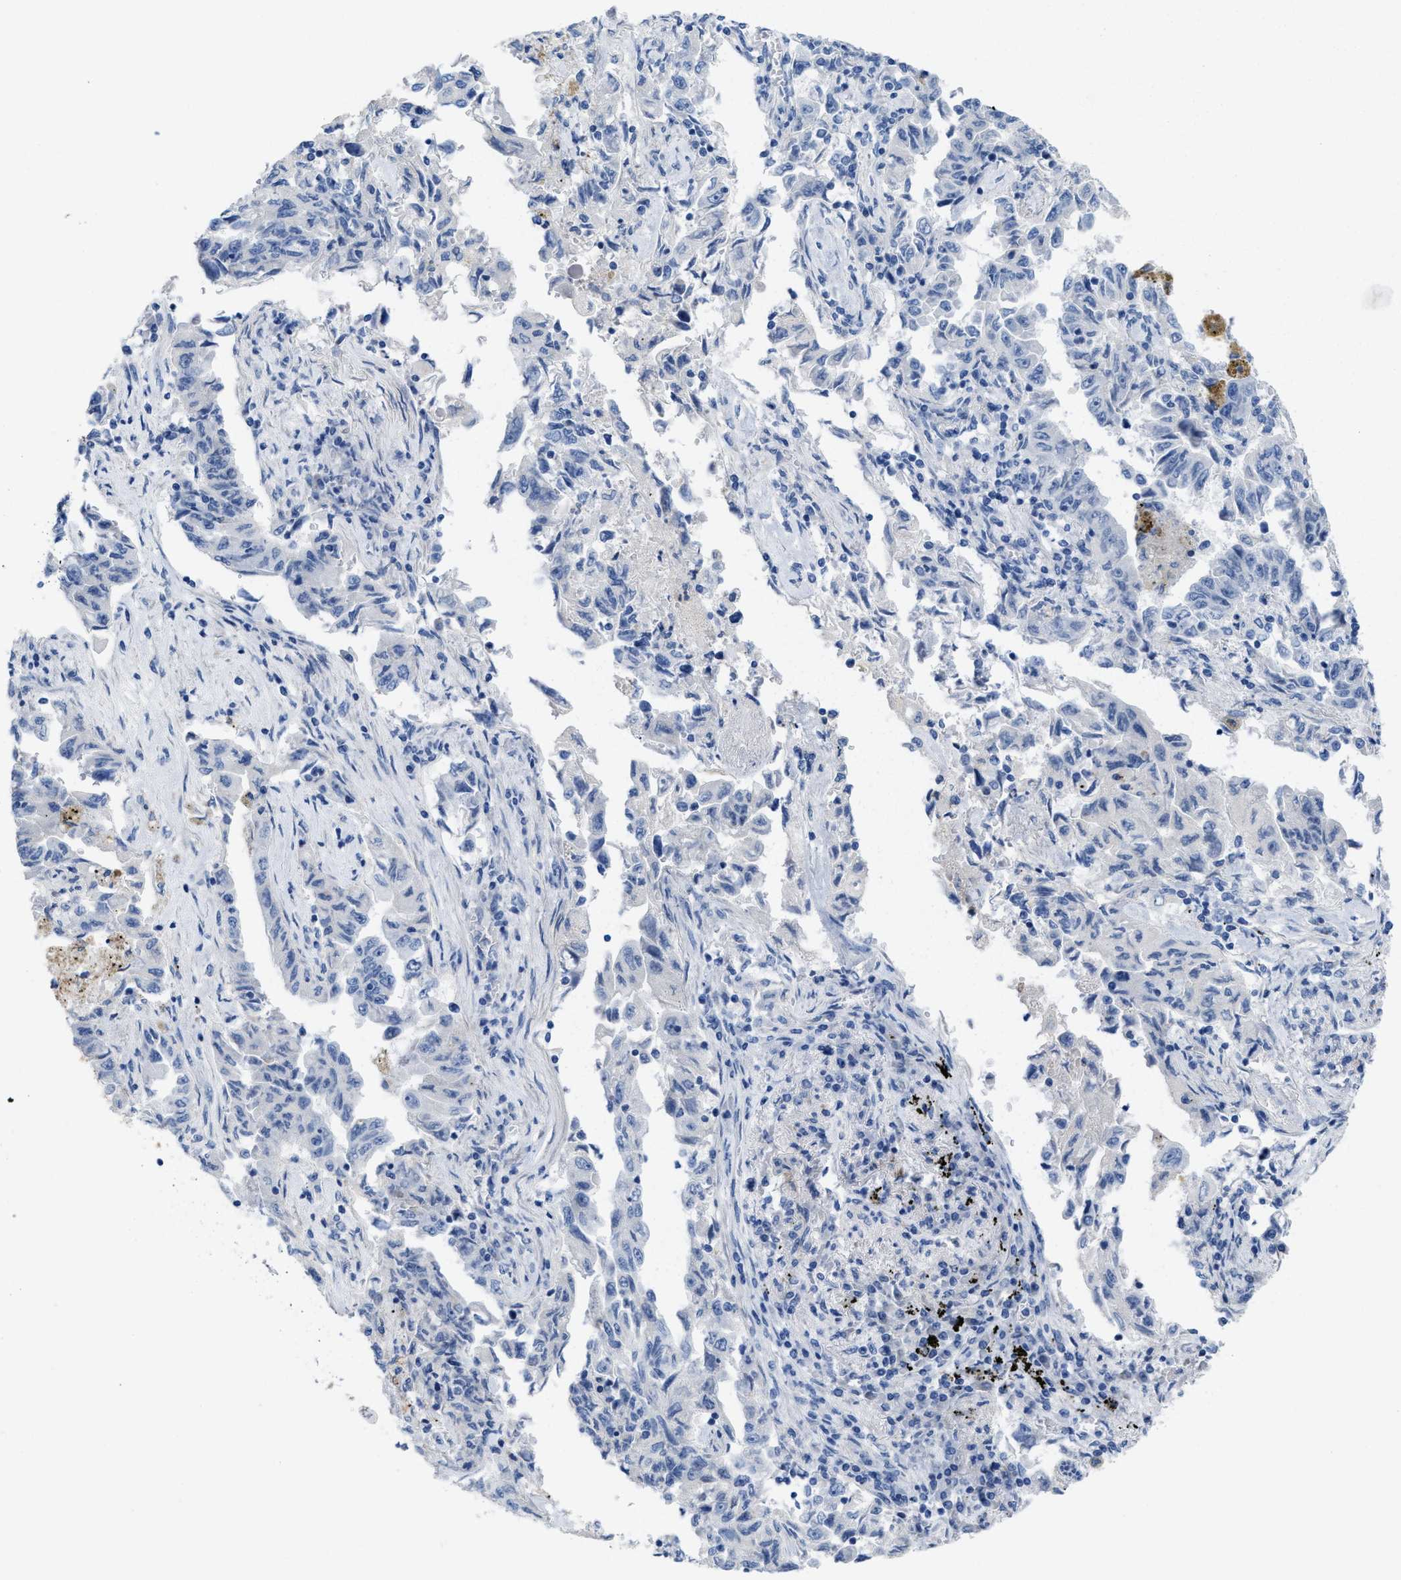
{"staining": {"intensity": "negative", "quantity": "none", "location": "none"}, "tissue": "lung cancer", "cell_type": "Tumor cells", "image_type": "cancer", "snomed": [{"axis": "morphology", "description": "Adenocarcinoma, NOS"}, {"axis": "topography", "description": "Lung"}], "caption": "Photomicrograph shows no protein positivity in tumor cells of lung cancer (adenocarcinoma) tissue. Nuclei are stained in blue.", "gene": "CPA2", "patient": {"sex": "female", "age": 51}}